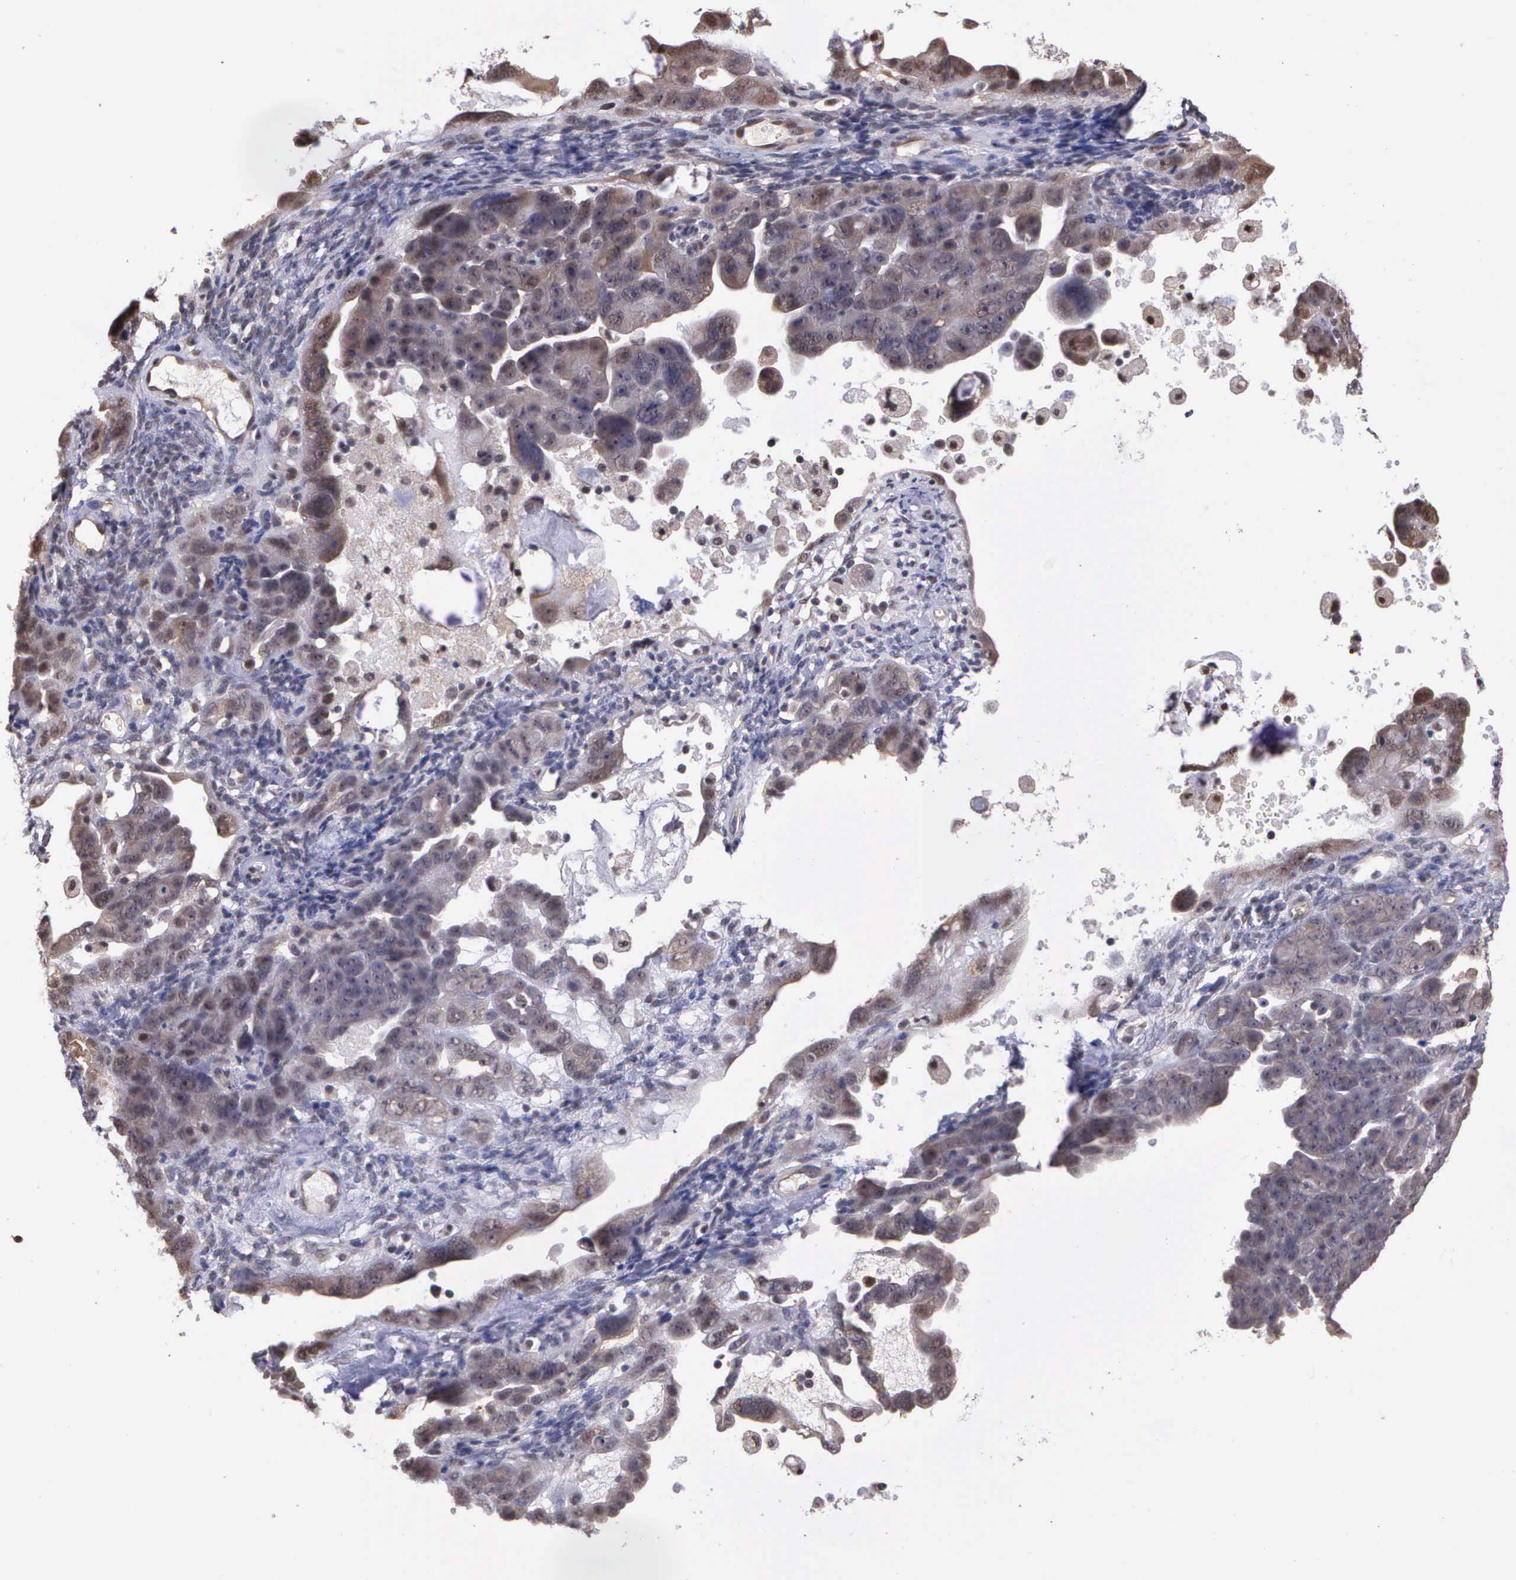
{"staining": {"intensity": "moderate", "quantity": ">75%", "location": "cytoplasmic/membranous"}, "tissue": "ovarian cancer", "cell_type": "Tumor cells", "image_type": "cancer", "snomed": [{"axis": "morphology", "description": "Cystadenocarcinoma, serous, NOS"}, {"axis": "topography", "description": "Ovary"}], "caption": "A micrograph of ovarian cancer (serous cystadenocarcinoma) stained for a protein displays moderate cytoplasmic/membranous brown staining in tumor cells.", "gene": "PSMC1", "patient": {"sex": "female", "age": 66}}